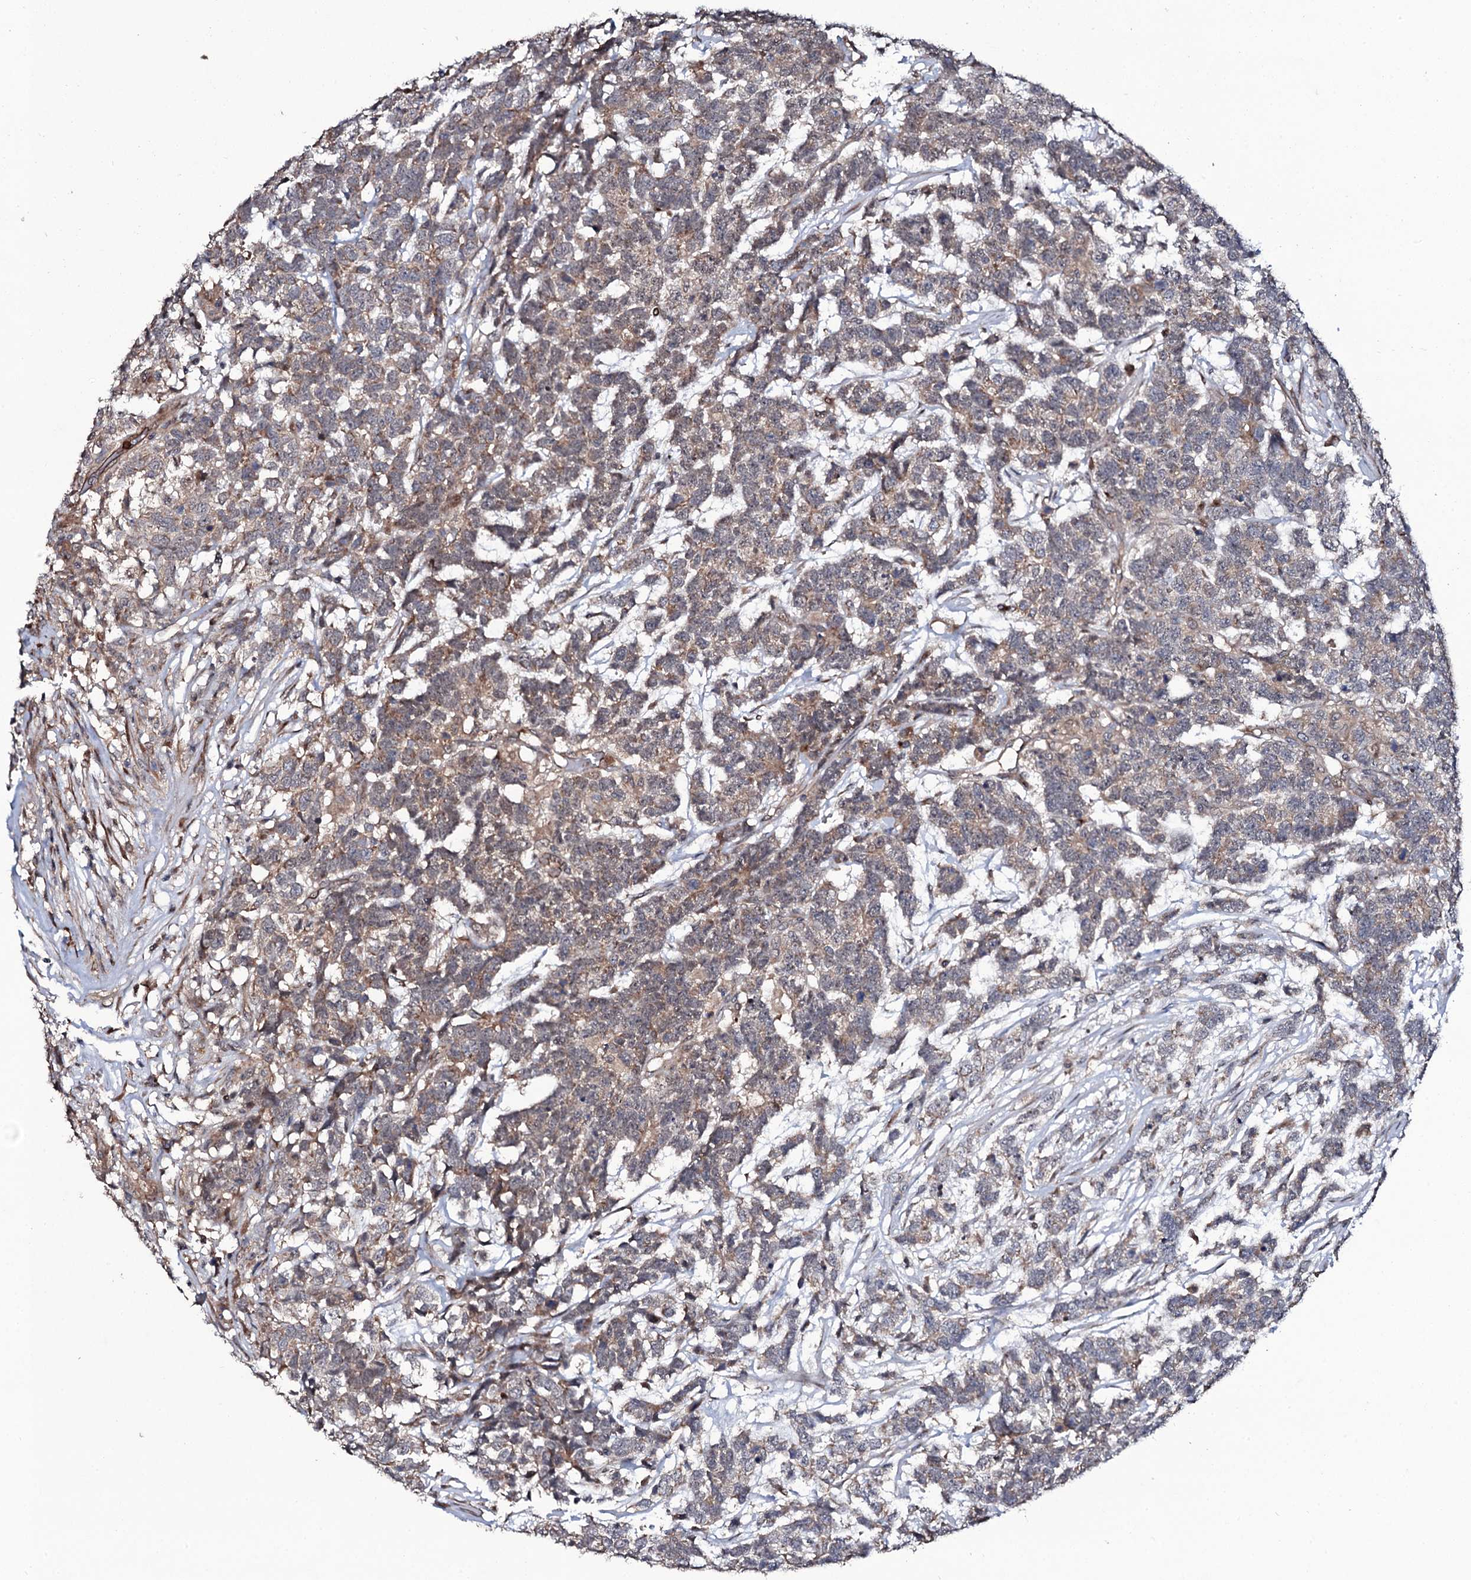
{"staining": {"intensity": "weak", "quantity": ">75%", "location": "cytoplasmic/membranous"}, "tissue": "testis cancer", "cell_type": "Tumor cells", "image_type": "cancer", "snomed": [{"axis": "morphology", "description": "Carcinoma, Embryonal, NOS"}, {"axis": "topography", "description": "Testis"}], "caption": "A brown stain shows weak cytoplasmic/membranous positivity of a protein in testis cancer (embryonal carcinoma) tumor cells. (IHC, brightfield microscopy, high magnification).", "gene": "COG6", "patient": {"sex": "male", "age": 26}}